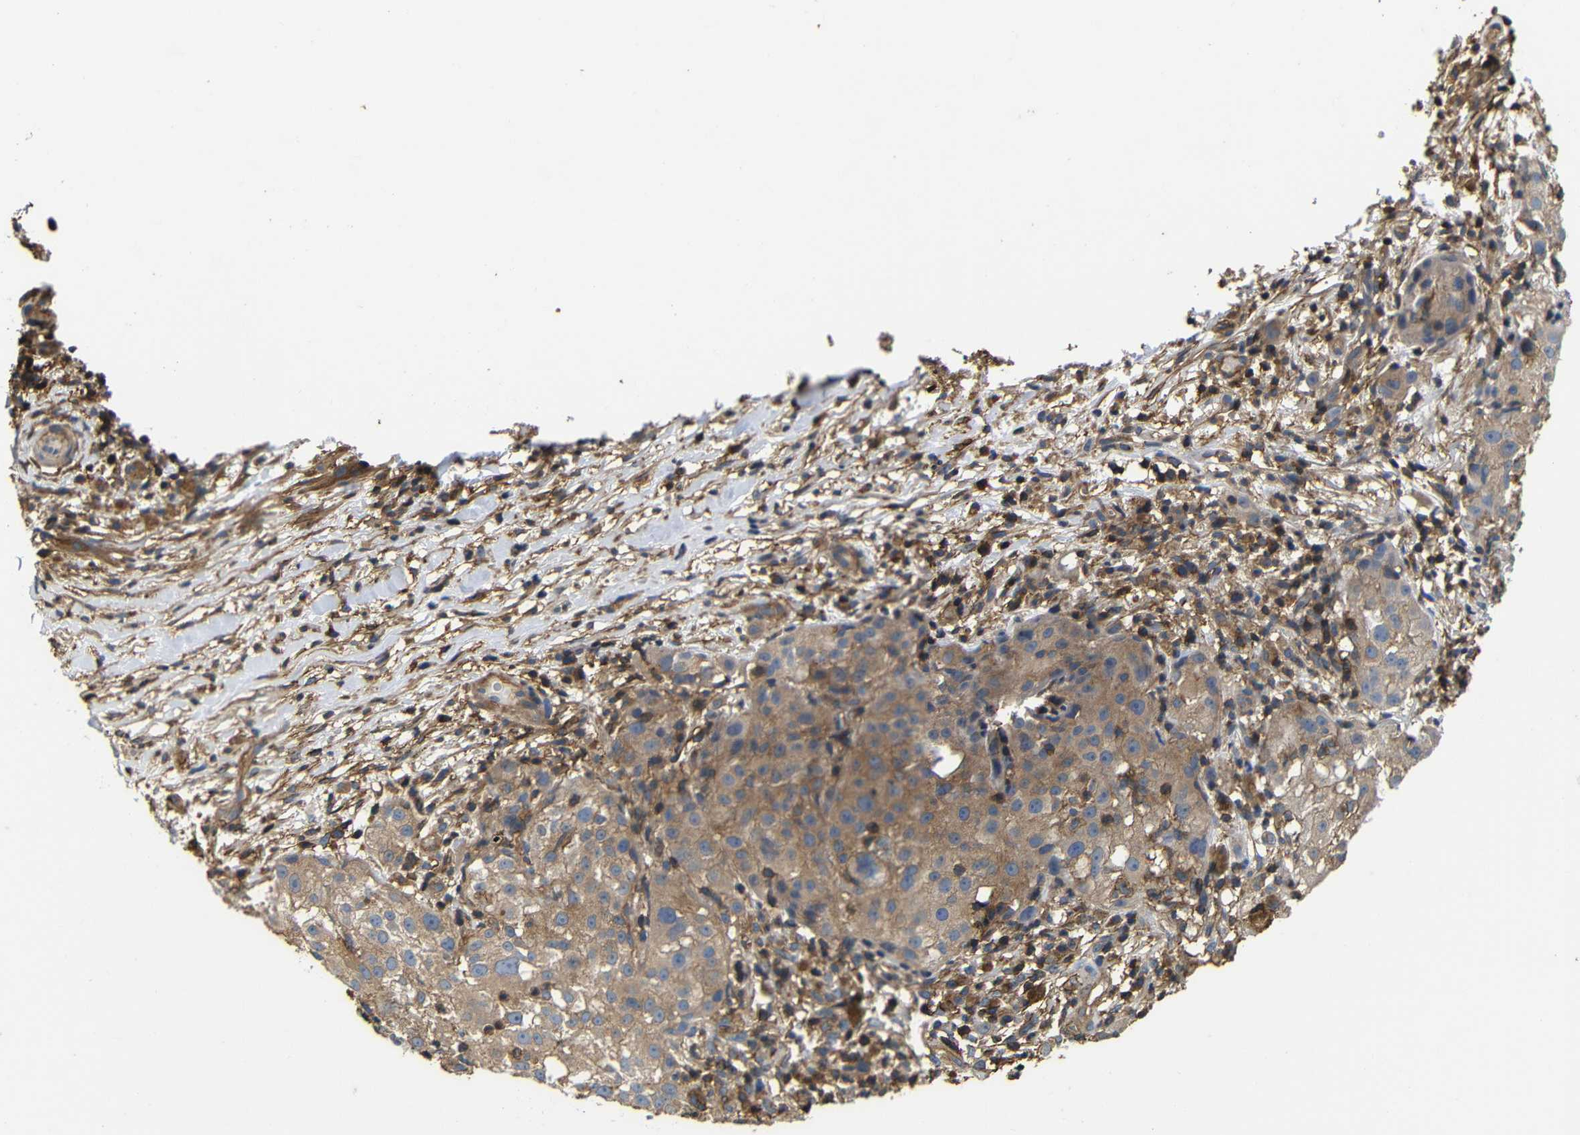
{"staining": {"intensity": "moderate", "quantity": ">75%", "location": "cytoplasmic/membranous"}, "tissue": "melanoma", "cell_type": "Tumor cells", "image_type": "cancer", "snomed": [{"axis": "morphology", "description": "Necrosis, NOS"}, {"axis": "morphology", "description": "Malignant melanoma, NOS"}, {"axis": "topography", "description": "Skin"}], "caption": "Moderate cytoplasmic/membranous staining is identified in about >75% of tumor cells in malignant melanoma.", "gene": "PI4KA", "patient": {"sex": "female", "age": 87}}